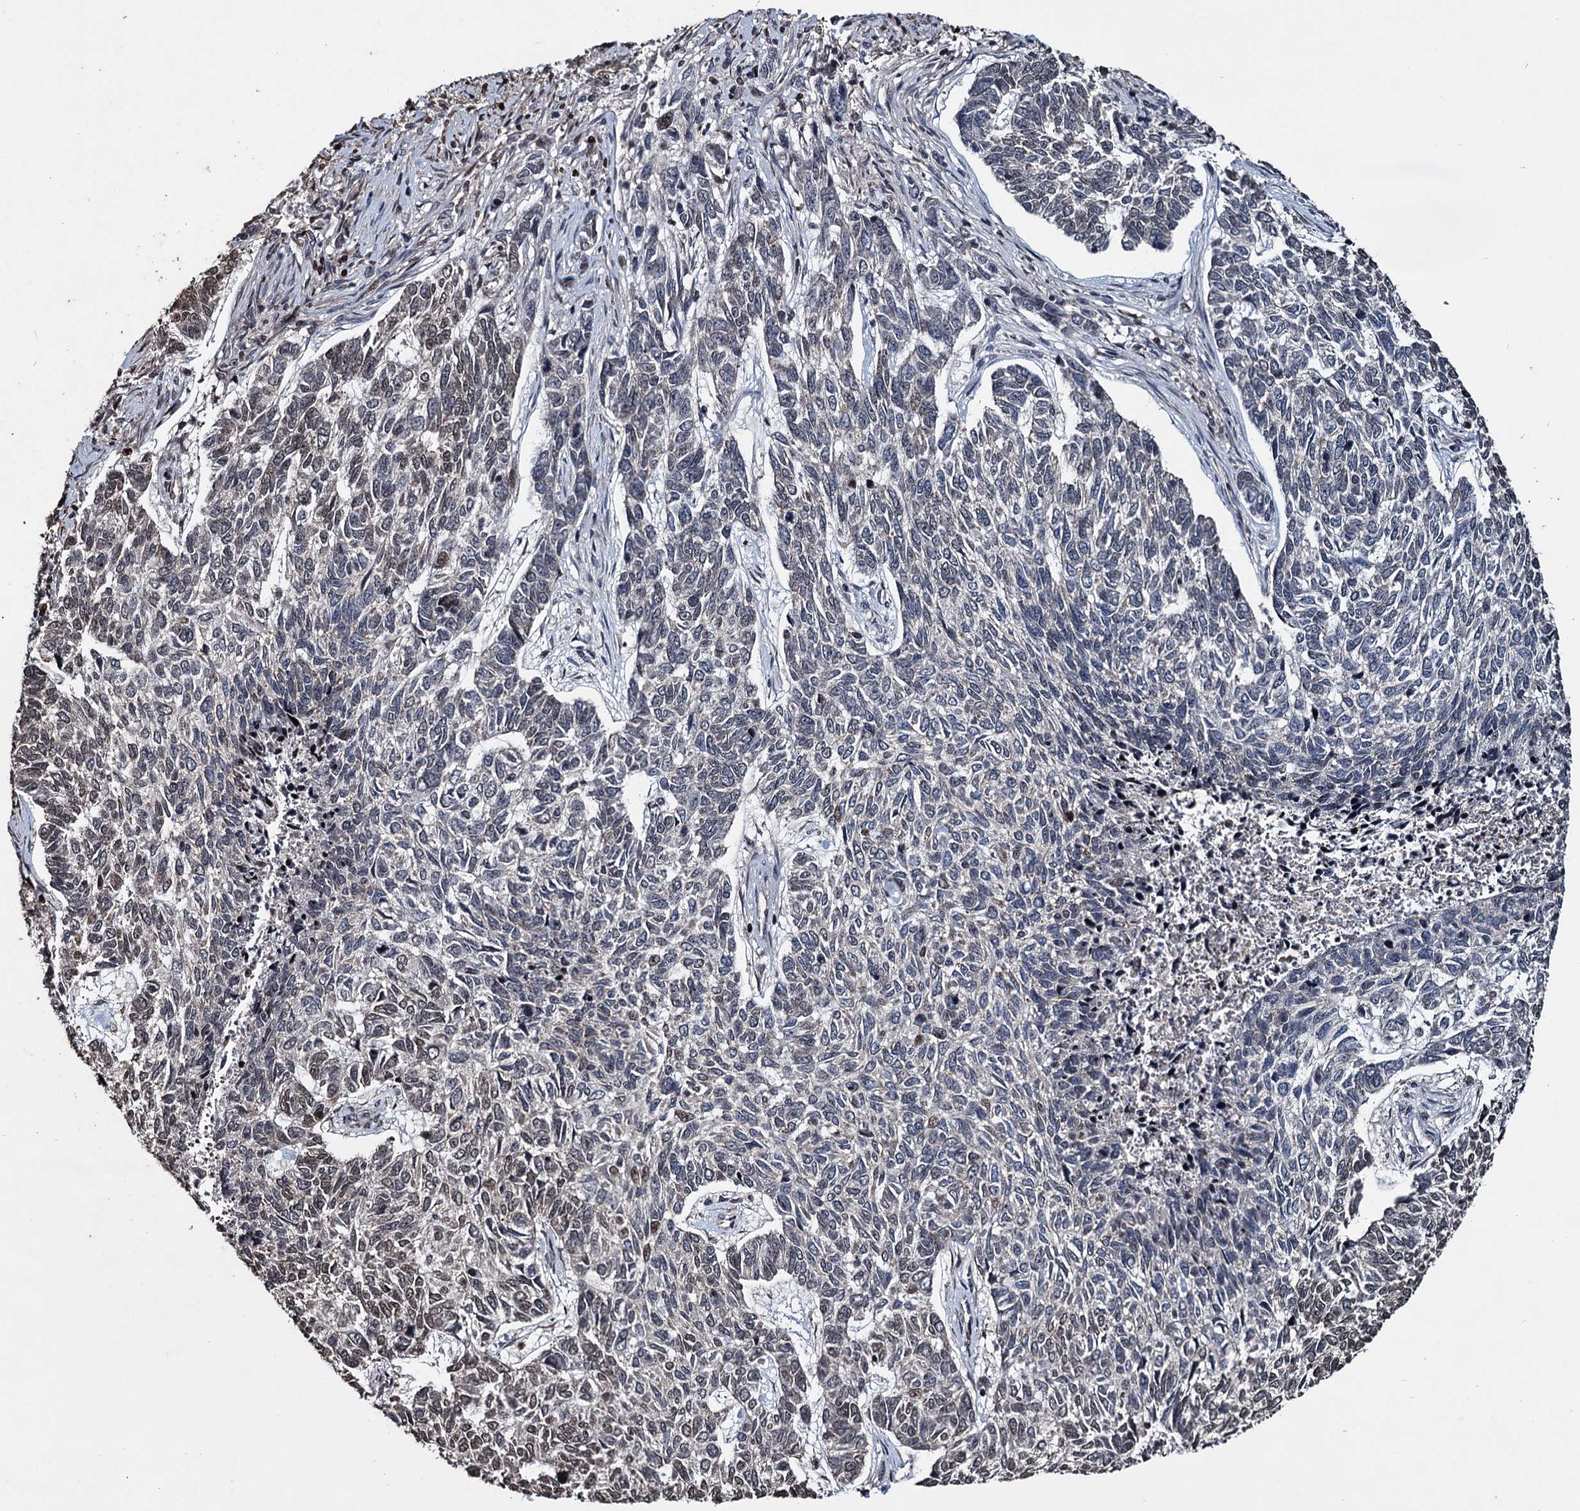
{"staining": {"intensity": "weak", "quantity": "<25%", "location": "cytoplasmic/membranous"}, "tissue": "skin cancer", "cell_type": "Tumor cells", "image_type": "cancer", "snomed": [{"axis": "morphology", "description": "Basal cell carcinoma"}, {"axis": "topography", "description": "Skin"}], "caption": "Tumor cells are negative for protein expression in human skin cancer (basal cell carcinoma).", "gene": "EYA4", "patient": {"sex": "female", "age": 65}}